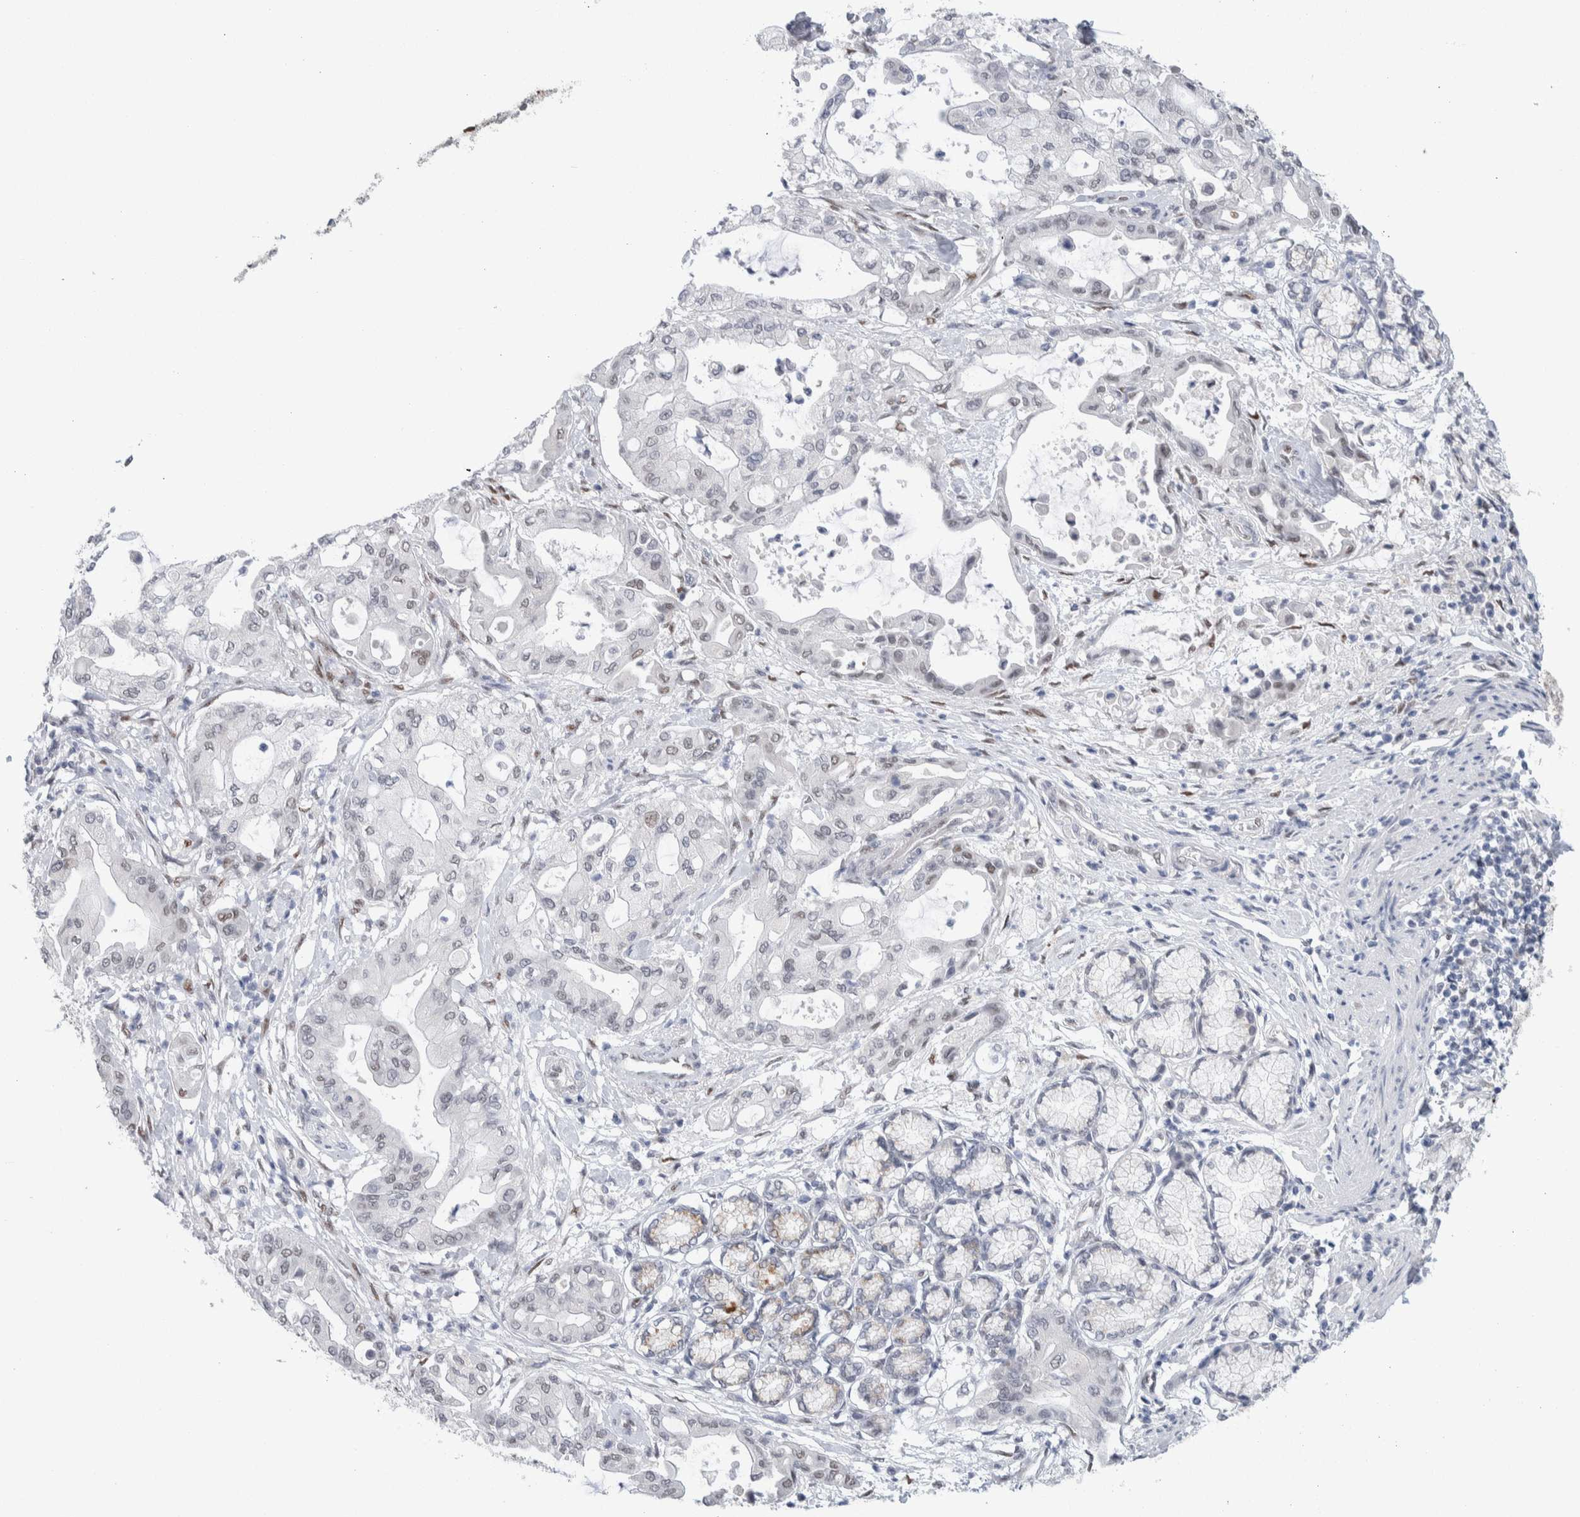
{"staining": {"intensity": "negative", "quantity": "none", "location": "none"}, "tissue": "pancreatic cancer", "cell_type": "Tumor cells", "image_type": "cancer", "snomed": [{"axis": "morphology", "description": "Adenocarcinoma, NOS"}, {"axis": "morphology", "description": "Adenocarcinoma, metastatic, NOS"}, {"axis": "topography", "description": "Lymph node"}, {"axis": "topography", "description": "Pancreas"}, {"axis": "topography", "description": "Duodenum"}], "caption": "Image shows no protein expression in tumor cells of pancreatic cancer tissue.", "gene": "PRMT1", "patient": {"sex": "female", "age": 64}}